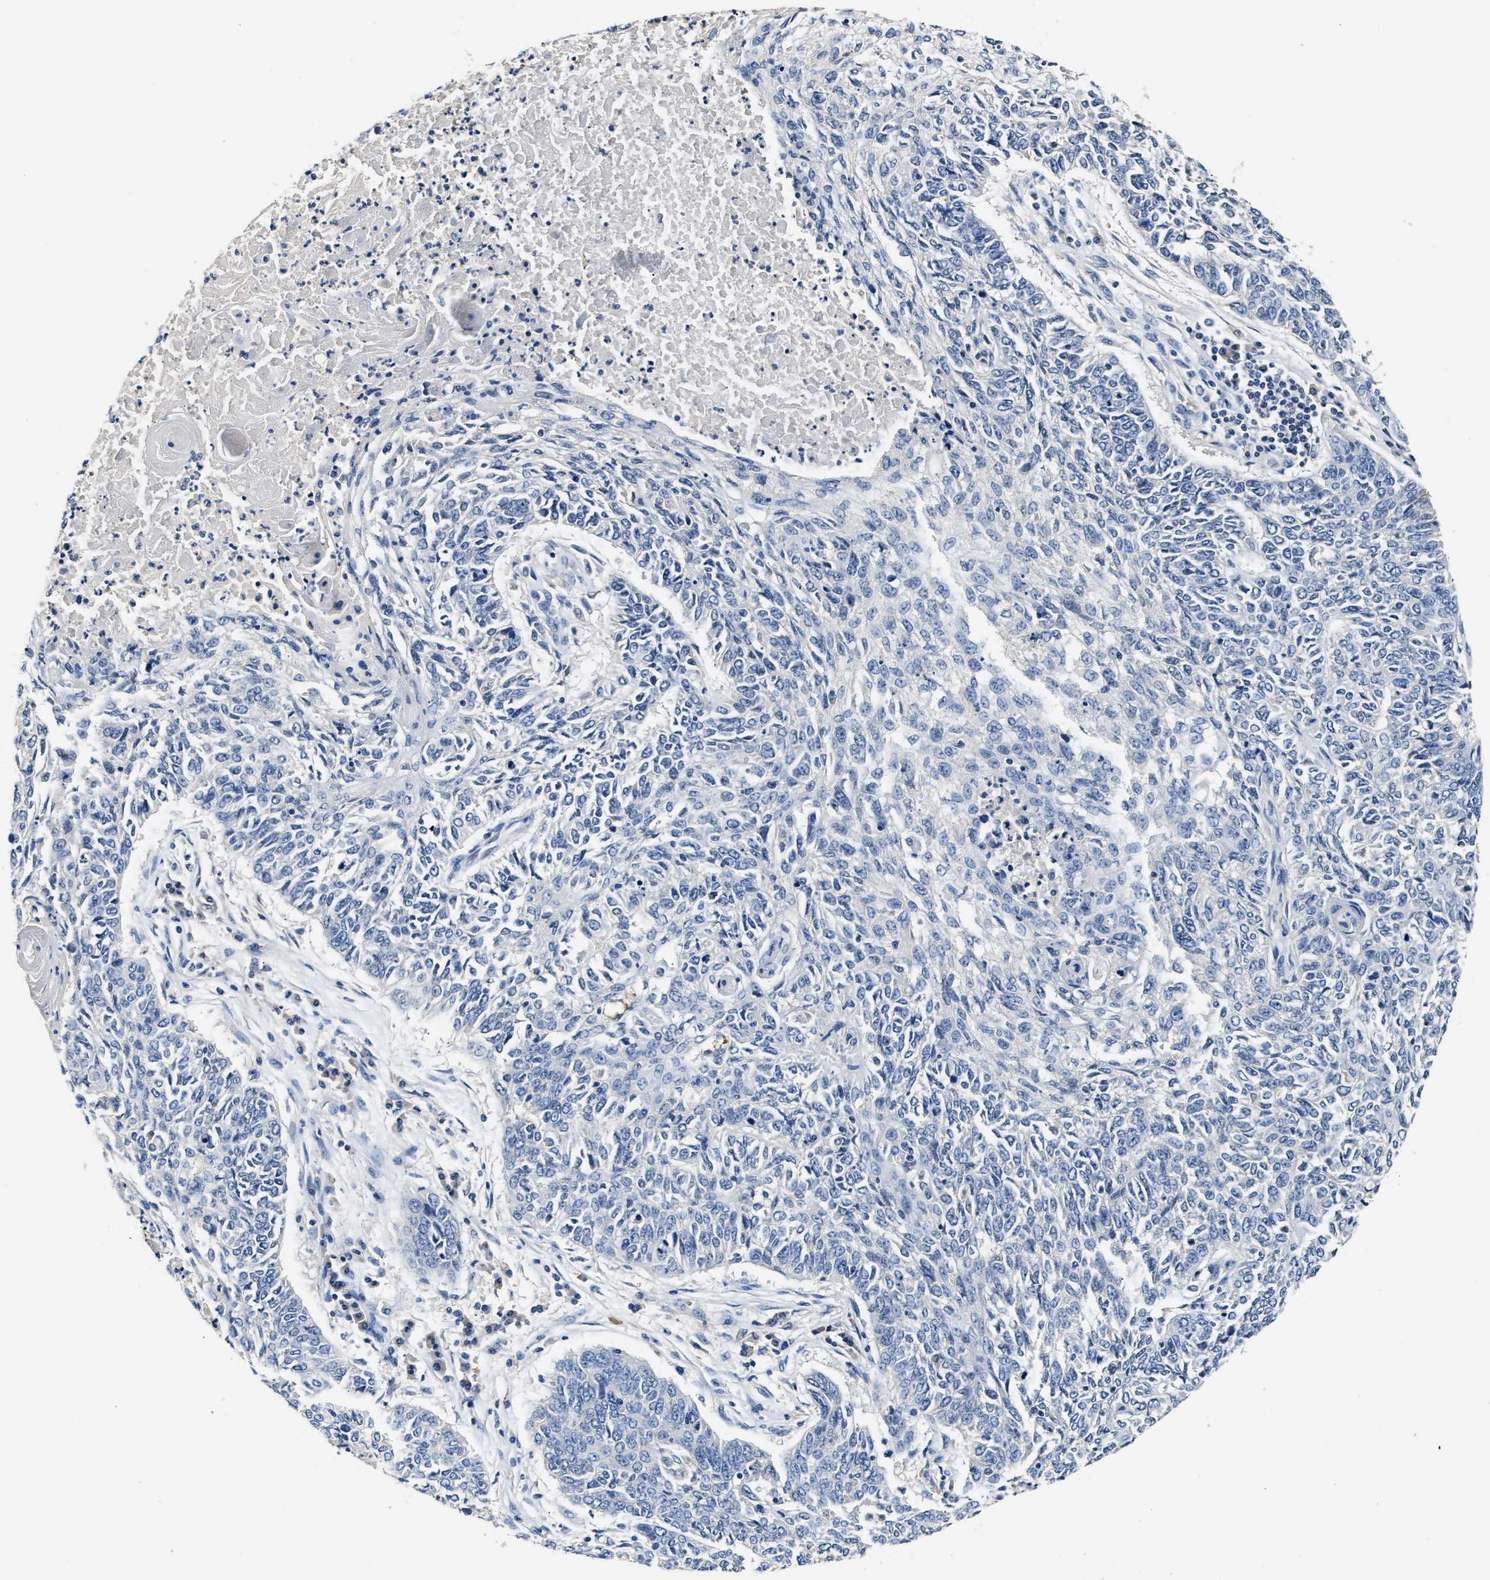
{"staining": {"intensity": "negative", "quantity": "none", "location": "none"}, "tissue": "lung cancer", "cell_type": "Tumor cells", "image_type": "cancer", "snomed": [{"axis": "morphology", "description": "Normal tissue, NOS"}, {"axis": "morphology", "description": "Squamous cell carcinoma, NOS"}, {"axis": "topography", "description": "Cartilage tissue"}, {"axis": "topography", "description": "Bronchus"}, {"axis": "topography", "description": "Lung"}], "caption": "Lung cancer was stained to show a protein in brown. There is no significant expression in tumor cells. Nuclei are stained in blue.", "gene": "SLCO2B1", "patient": {"sex": "female", "age": 49}}